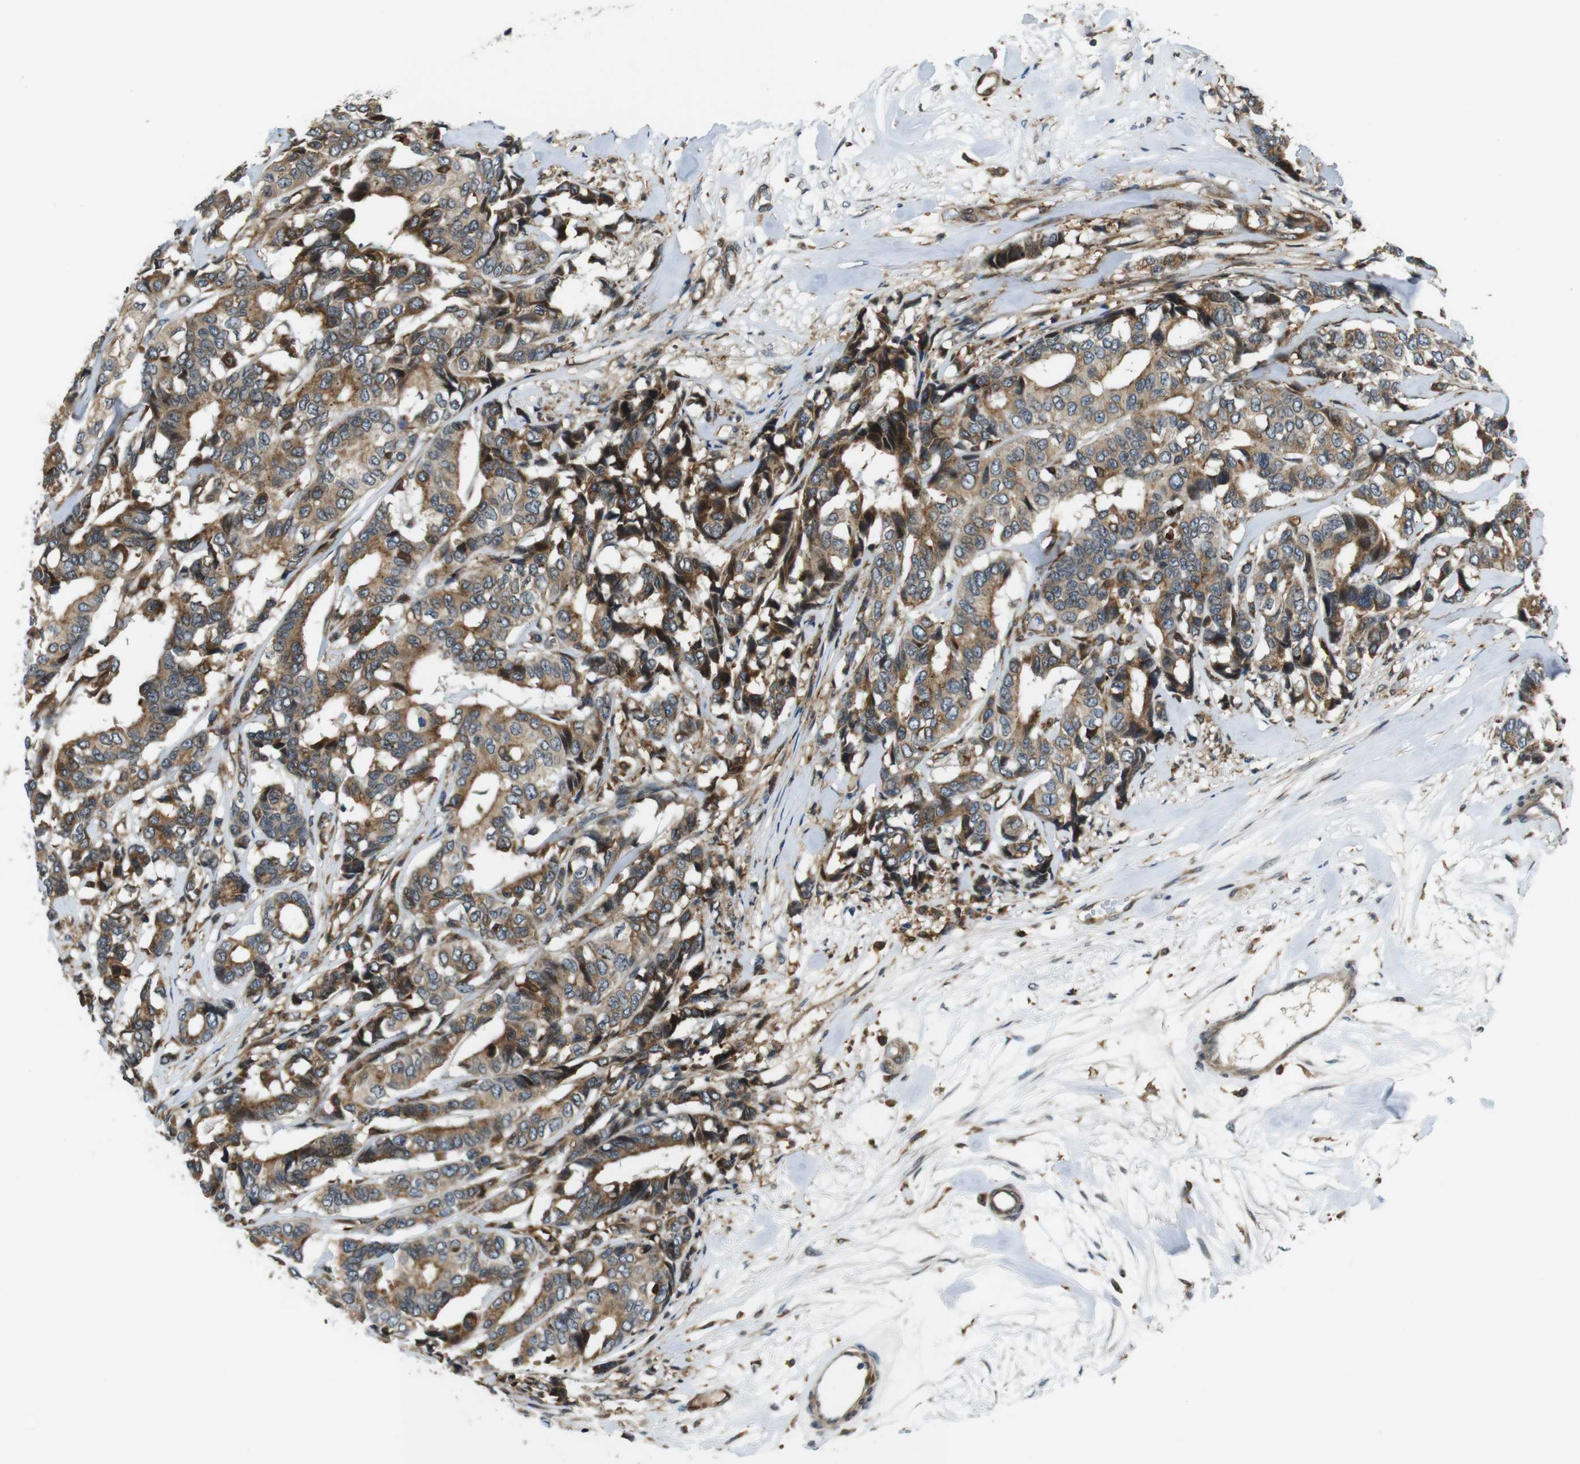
{"staining": {"intensity": "strong", "quantity": ">75%", "location": "cytoplasmic/membranous"}, "tissue": "breast cancer", "cell_type": "Tumor cells", "image_type": "cancer", "snomed": [{"axis": "morphology", "description": "Duct carcinoma"}, {"axis": "topography", "description": "Breast"}], "caption": "The micrograph reveals immunohistochemical staining of intraductal carcinoma (breast). There is strong cytoplasmic/membranous positivity is present in about >75% of tumor cells.", "gene": "PALD1", "patient": {"sex": "female", "age": 87}}